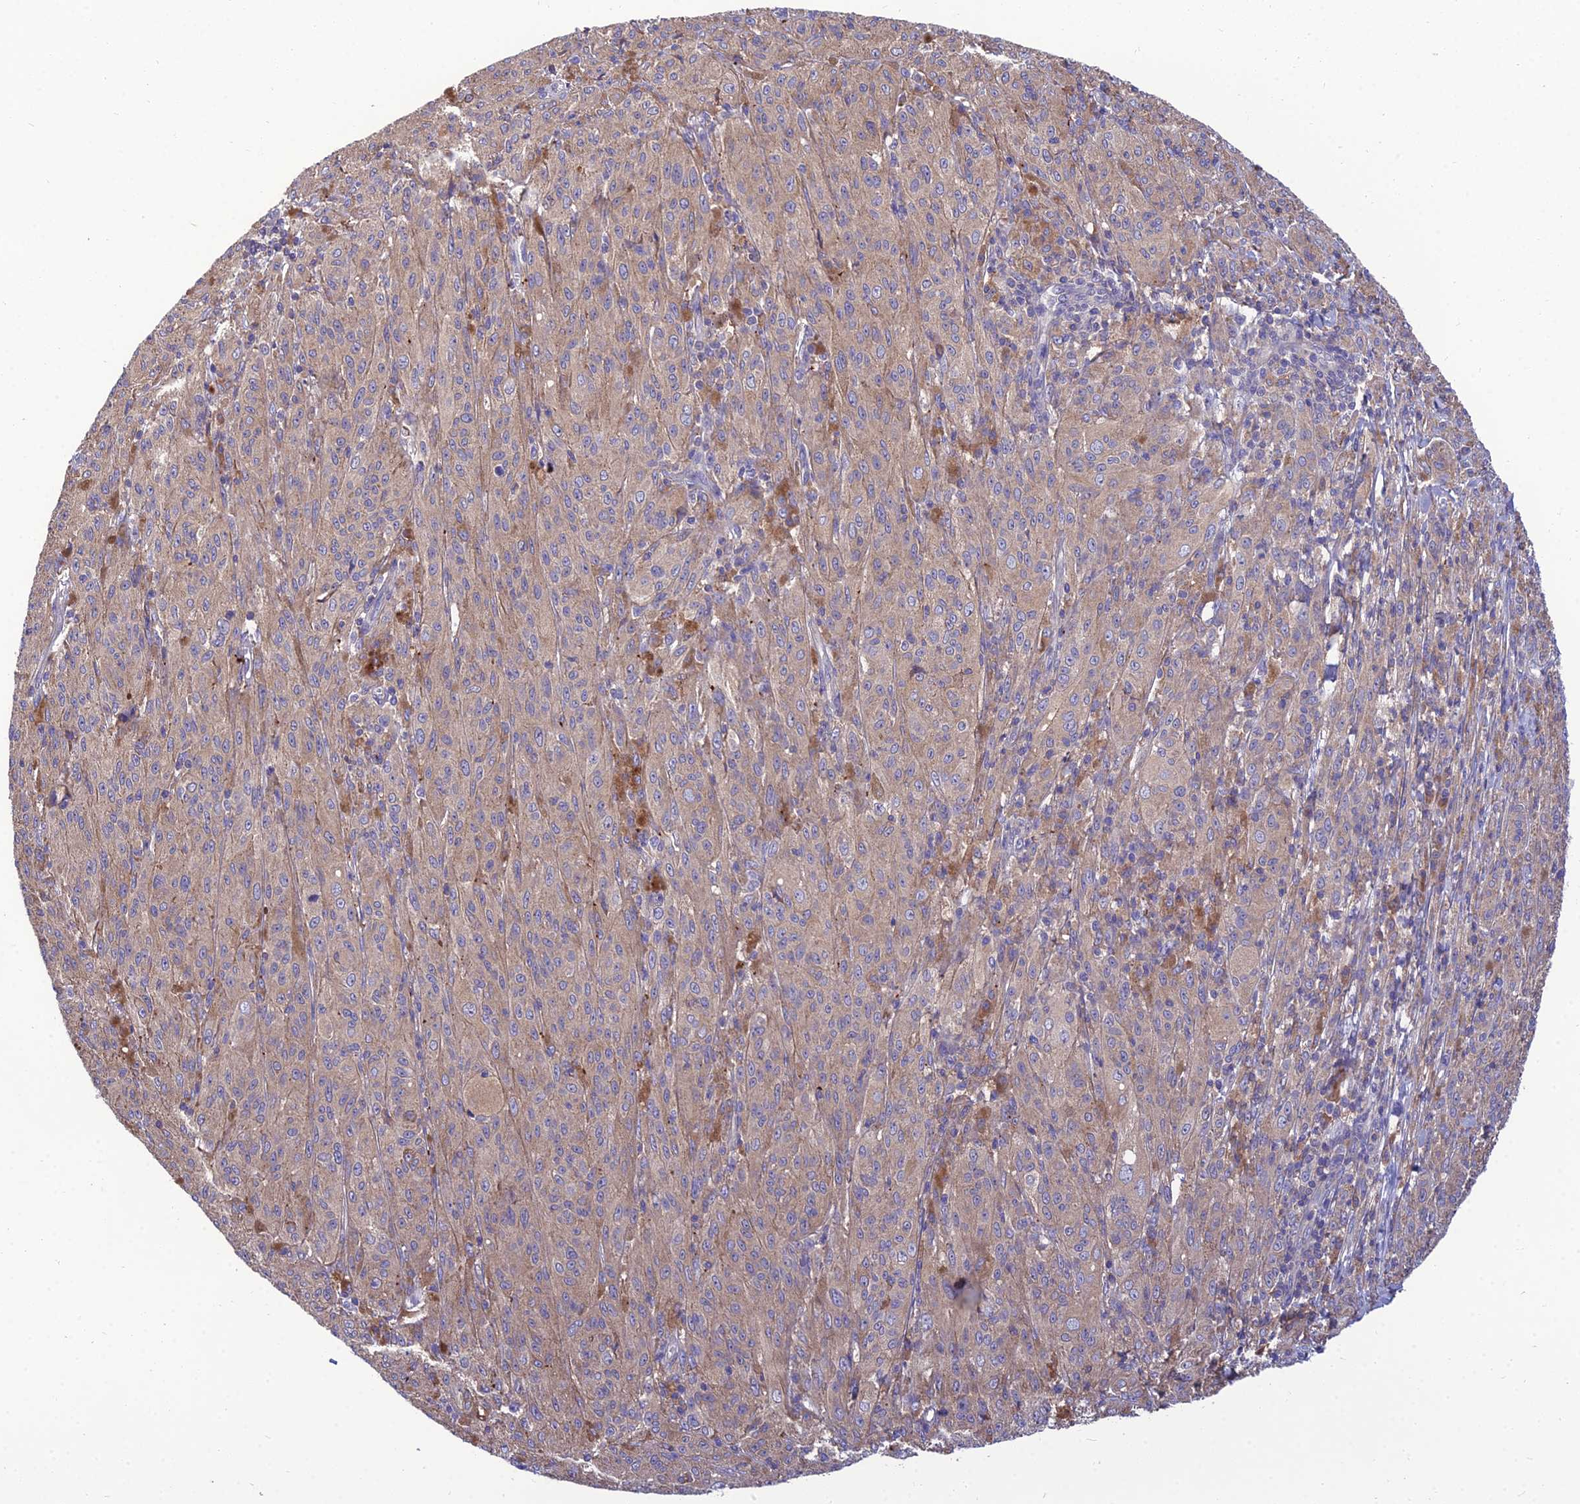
{"staining": {"intensity": "weak", "quantity": ">75%", "location": "cytoplasmic/membranous"}, "tissue": "melanoma", "cell_type": "Tumor cells", "image_type": "cancer", "snomed": [{"axis": "morphology", "description": "Malignant melanoma, NOS"}, {"axis": "topography", "description": "Skin"}], "caption": "IHC photomicrograph of melanoma stained for a protein (brown), which demonstrates low levels of weak cytoplasmic/membranous staining in approximately >75% of tumor cells.", "gene": "UMAD1", "patient": {"sex": "female", "age": 52}}